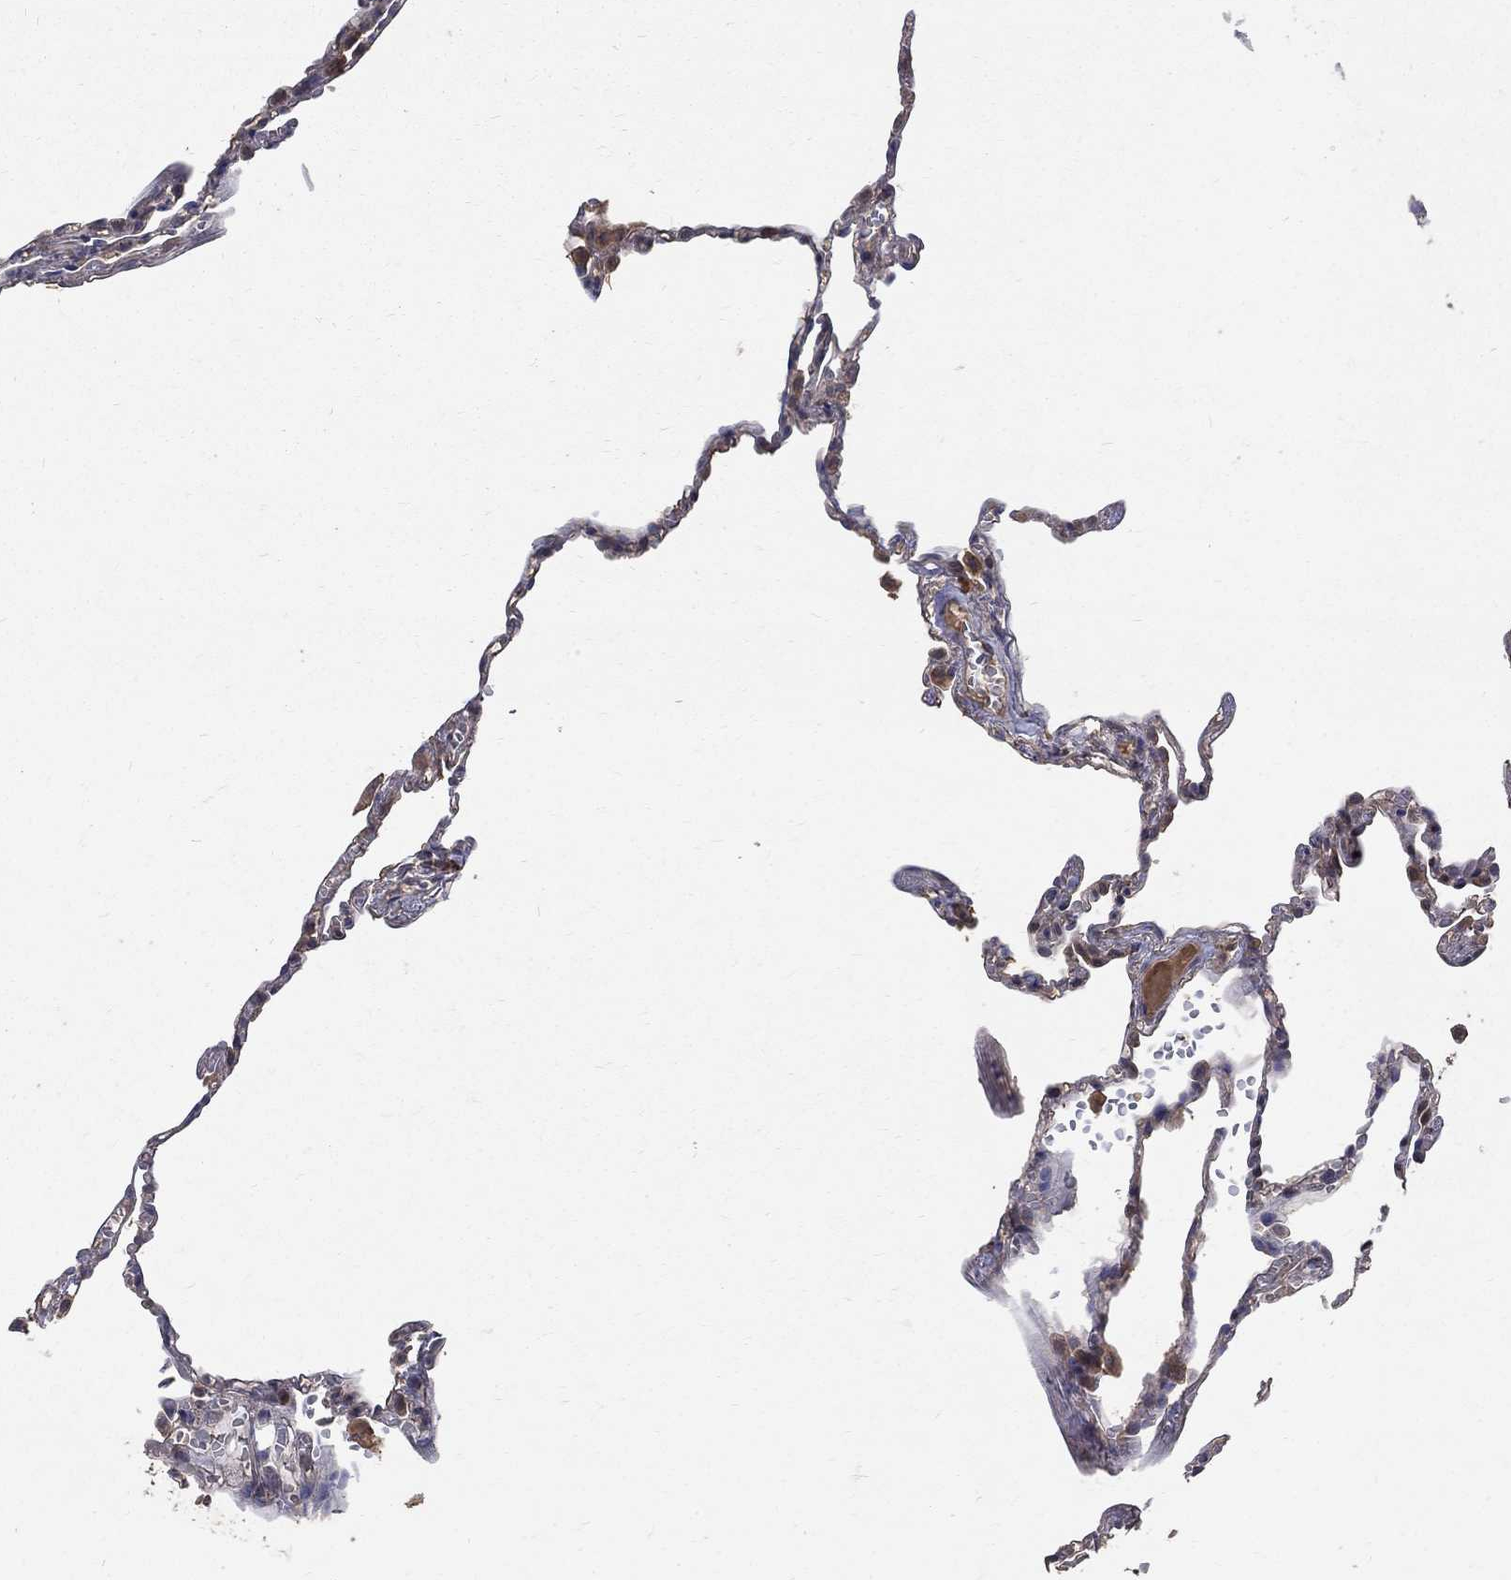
{"staining": {"intensity": "weak", "quantity": "<25%", "location": "cytoplasmic/membranous"}, "tissue": "lung", "cell_type": "Alveolar cells", "image_type": "normal", "snomed": [{"axis": "morphology", "description": "Normal tissue, NOS"}, {"axis": "topography", "description": "Lung"}], "caption": "High power microscopy micrograph of an IHC micrograph of unremarkable lung, revealing no significant expression in alveolar cells. Brightfield microscopy of immunohistochemistry (IHC) stained with DAB (3,3'-diaminobenzidine) (brown) and hematoxylin (blue), captured at high magnification.", "gene": "C17orf75", "patient": {"sex": "male", "age": 78}}